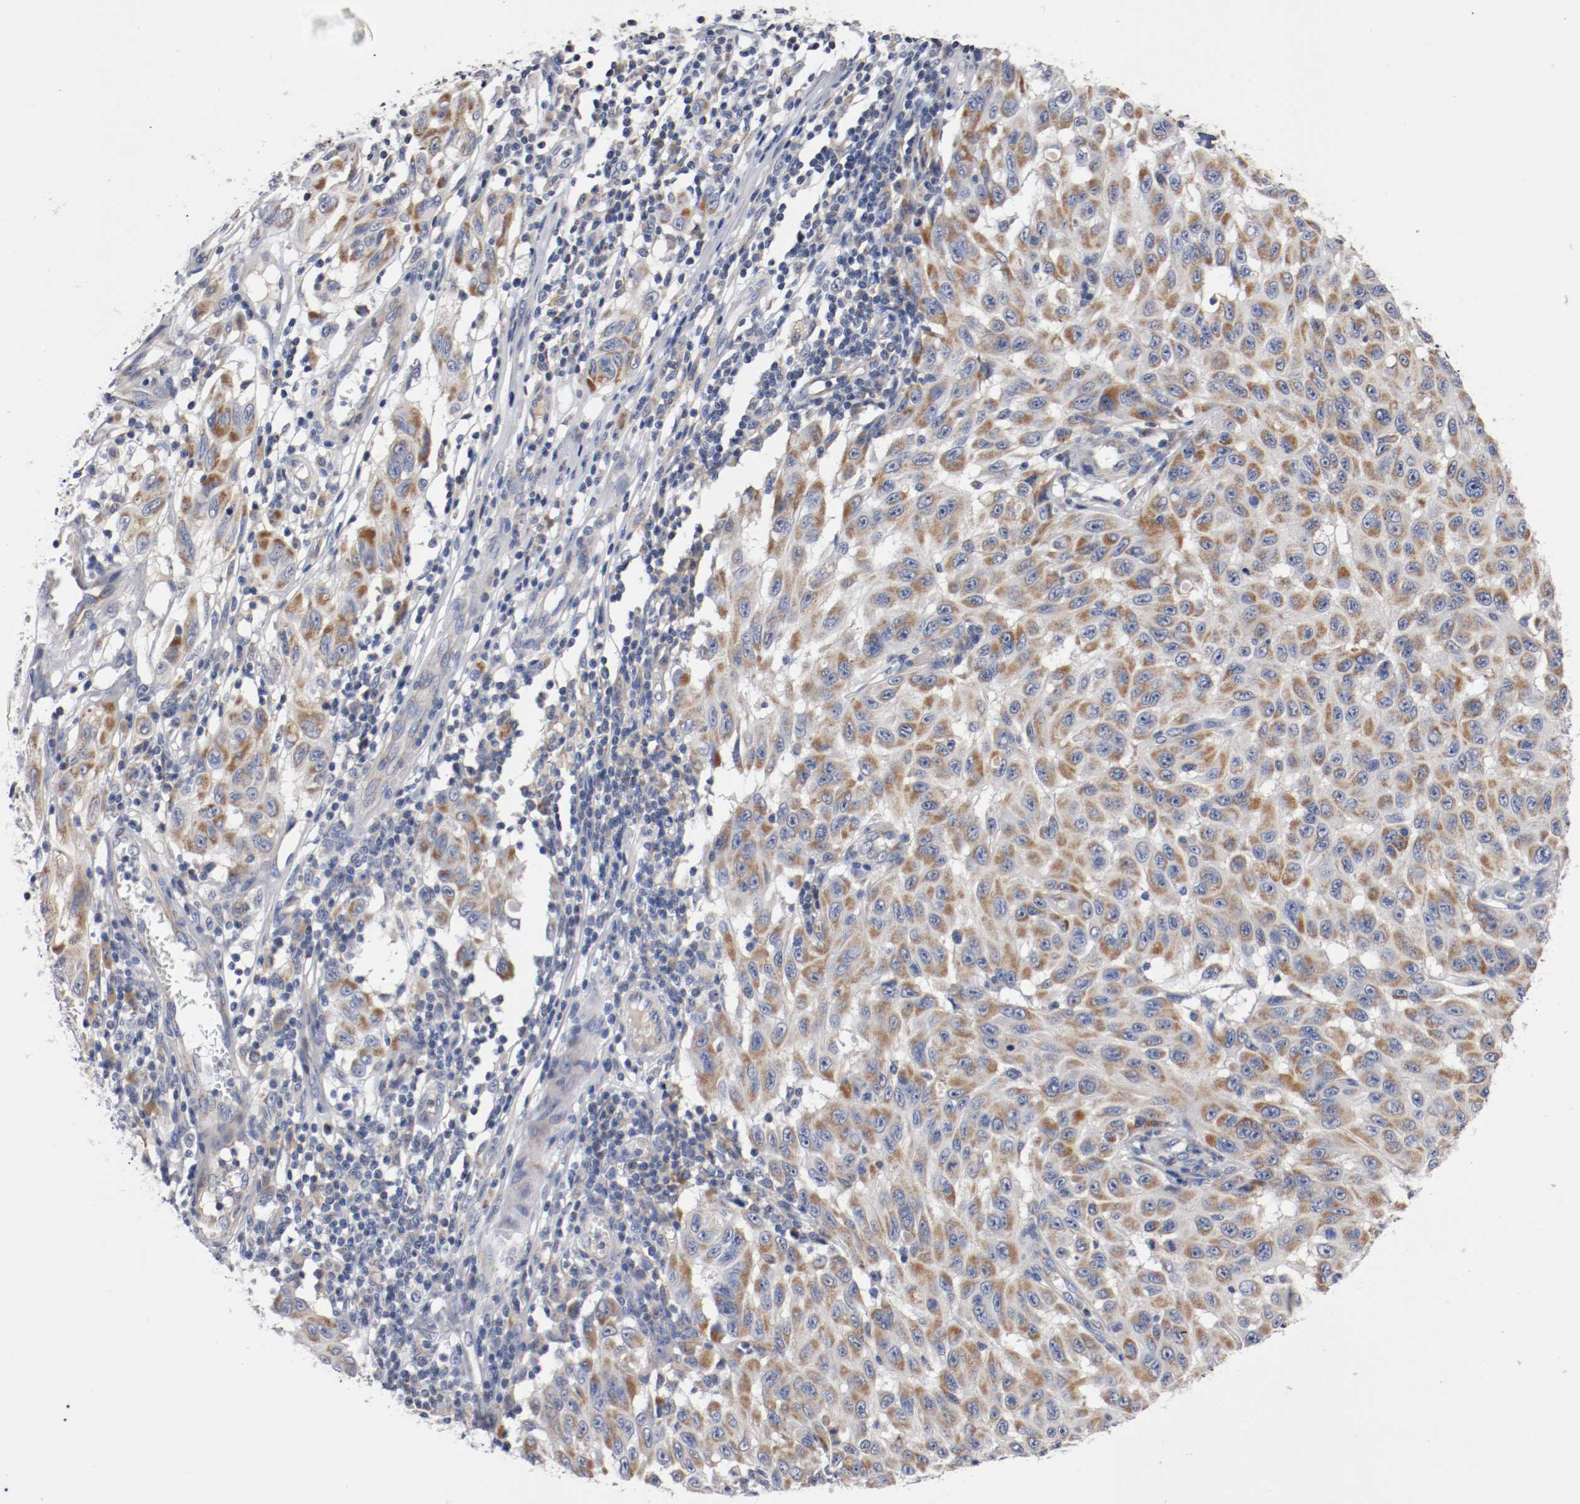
{"staining": {"intensity": "weak", "quantity": ">75%", "location": "cytoplasmic/membranous"}, "tissue": "melanoma", "cell_type": "Tumor cells", "image_type": "cancer", "snomed": [{"axis": "morphology", "description": "Malignant melanoma, NOS"}, {"axis": "topography", "description": "Skin"}], "caption": "High-magnification brightfield microscopy of malignant melanoma stained with DAB (brown) and counterstained with hematoxylin (blue). tumor cells exhibit weak cytoplasmic/membranous positivity is present in about>75% of cells.", "gene": "PCSK6", "patient": {"sex": "male", "age": 30}}